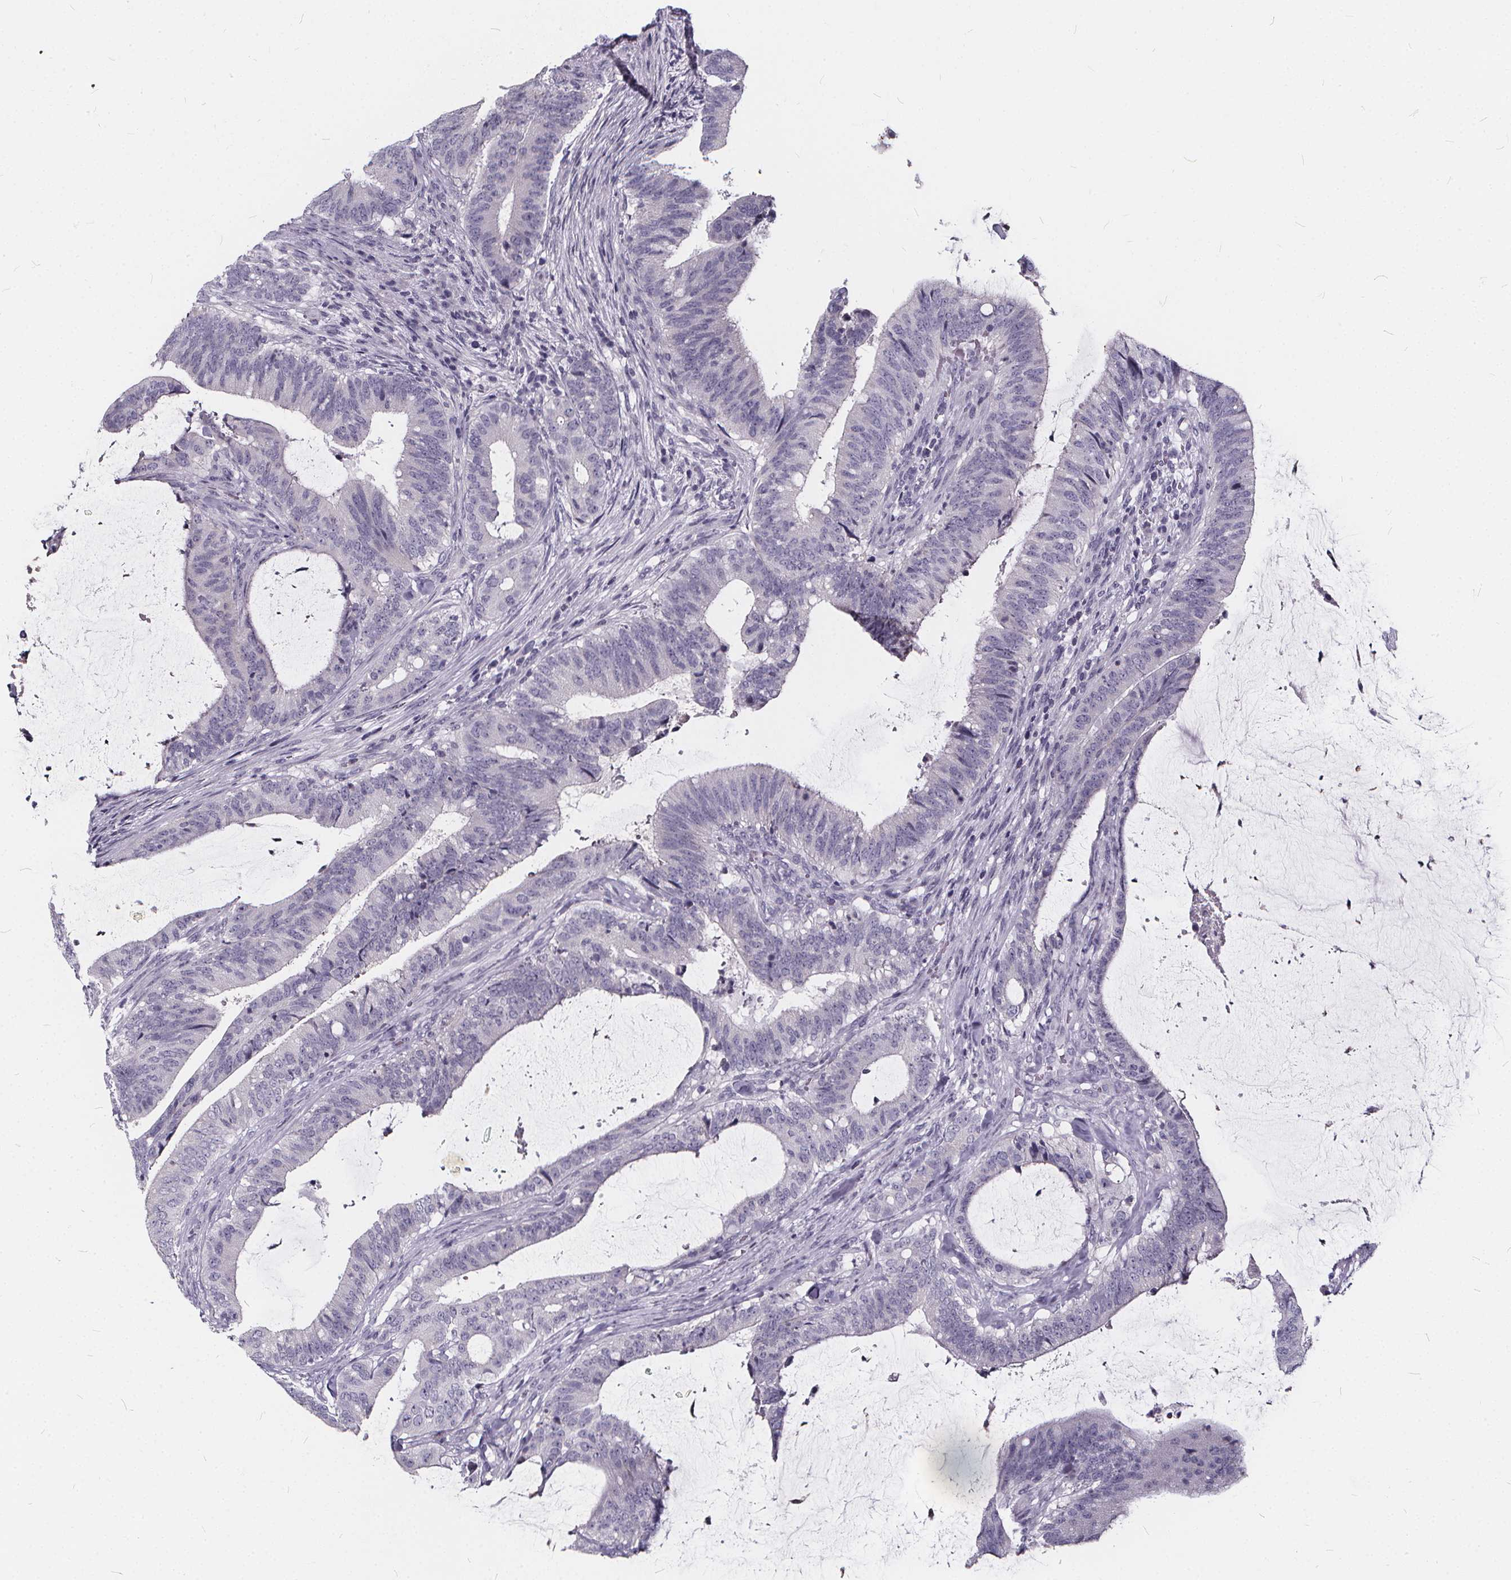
{"staining": {"intensity": "negative", "quantity": "none", "location": "none"}, "tissue": "colorectal cancer", "cell_type": "Tumor cells", "image_type": "cancer", "snomed": [{"axis": "morphology", "description": "Adenocarcinoma, NOS"}, {"axis": "topography", "description": "Colon"}], "caption": "Image shows no protein expression in tumor cells of adenocarcinoma (colorectal) tissue.", "gene": "SPEF2", "patient": {"sex": "female", "age": 43}}